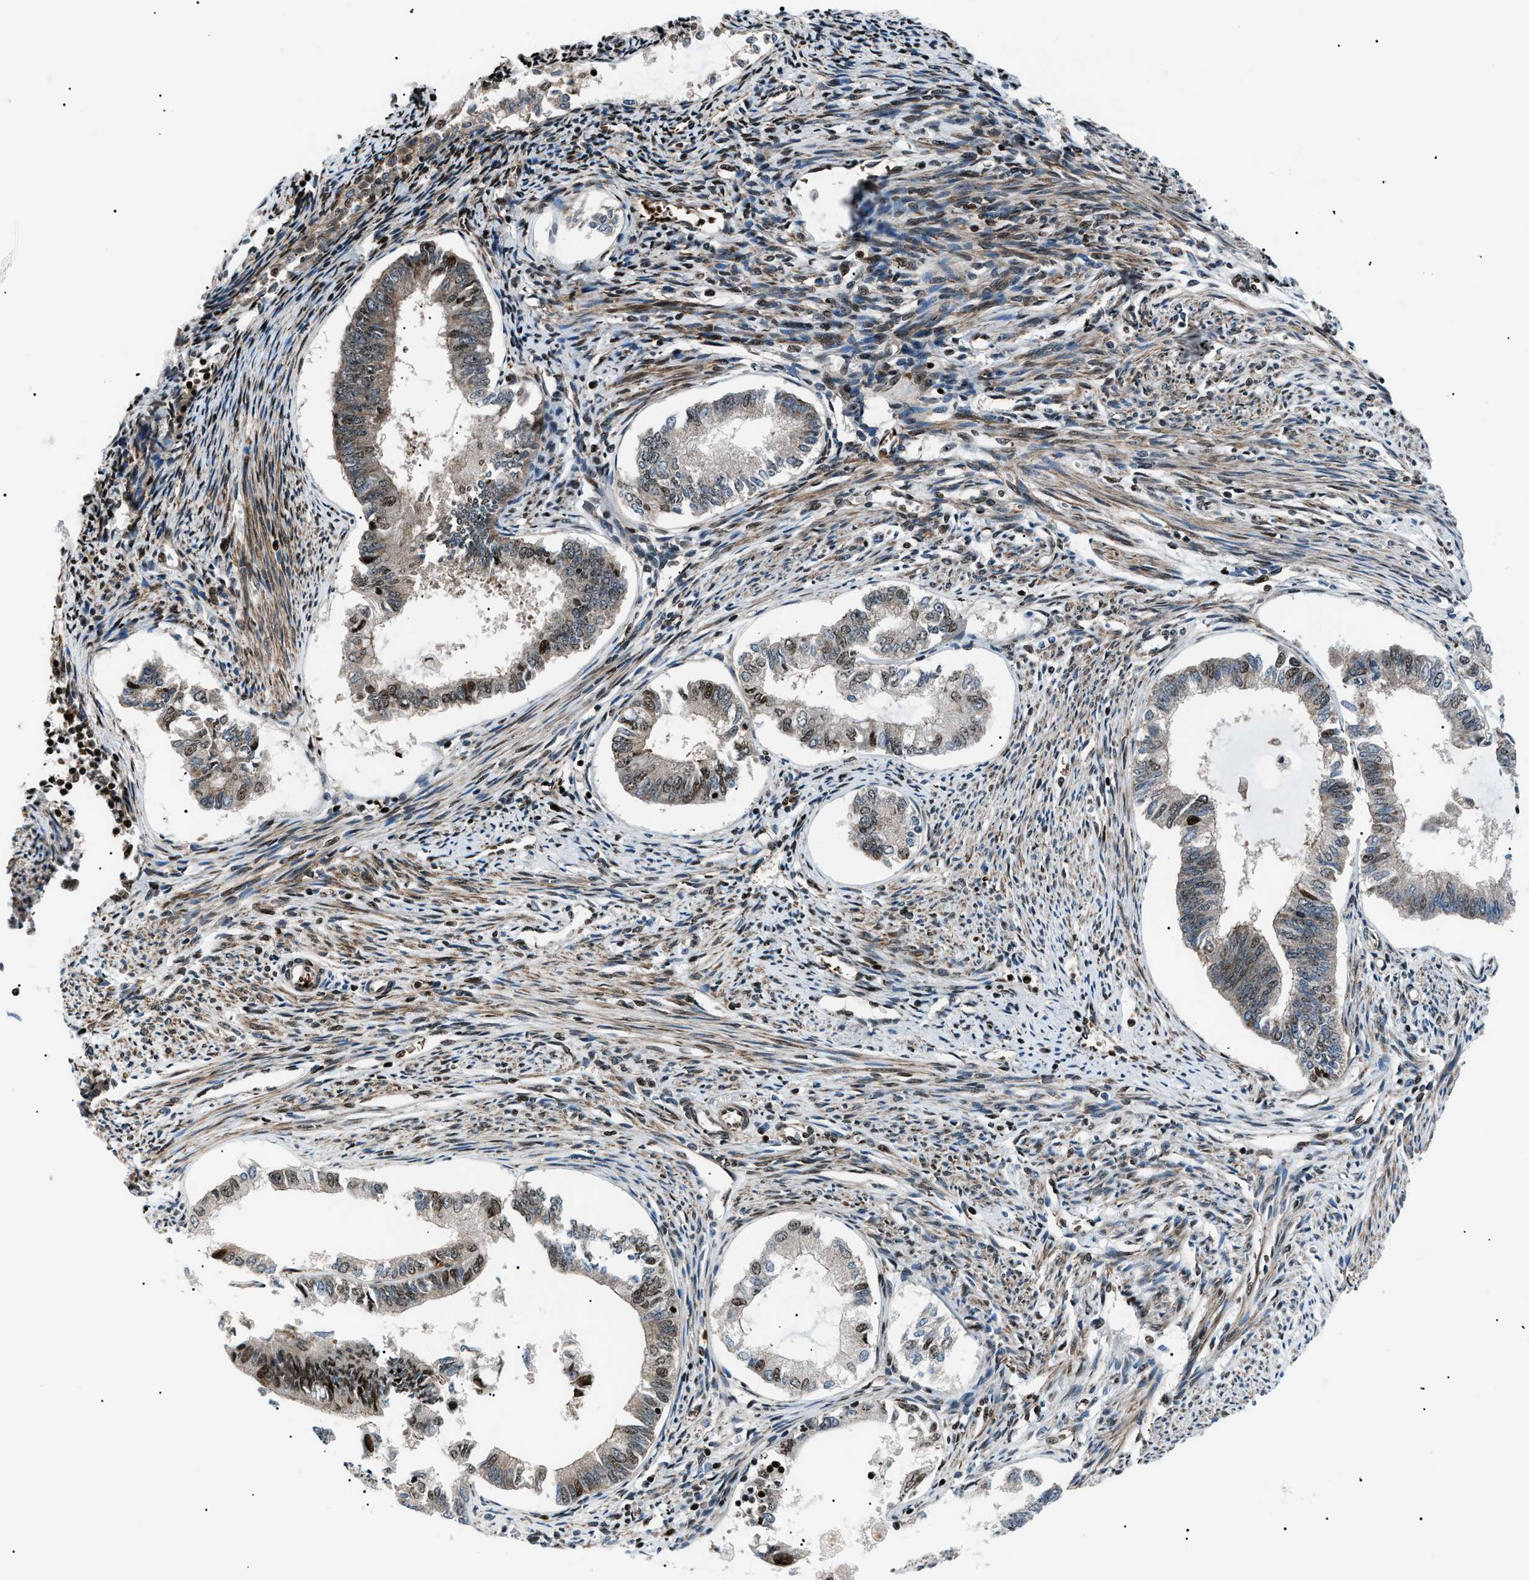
{"staining": {"intensity": "moderate", "quantity": "25%-75%", "location": "nuclear"}, "tissue": "endometrial cancer", "cell_type": "Tumor cells", "image_type": "cancer", "snomed": [{"axis": "morphology", "description": "Adenocarcinoma, NOS"}, {"axis": "topography", "description": "Endometrium"}], "caption": "About 25%-75% of tumor cells in endometrial cancer (adenocarcinoma) exhibit moderate nuclear protein expression as visualized by brown immunohistochemical staining.", "gene": "PRKX", "patient": {"sex": "female", "age": 86}}